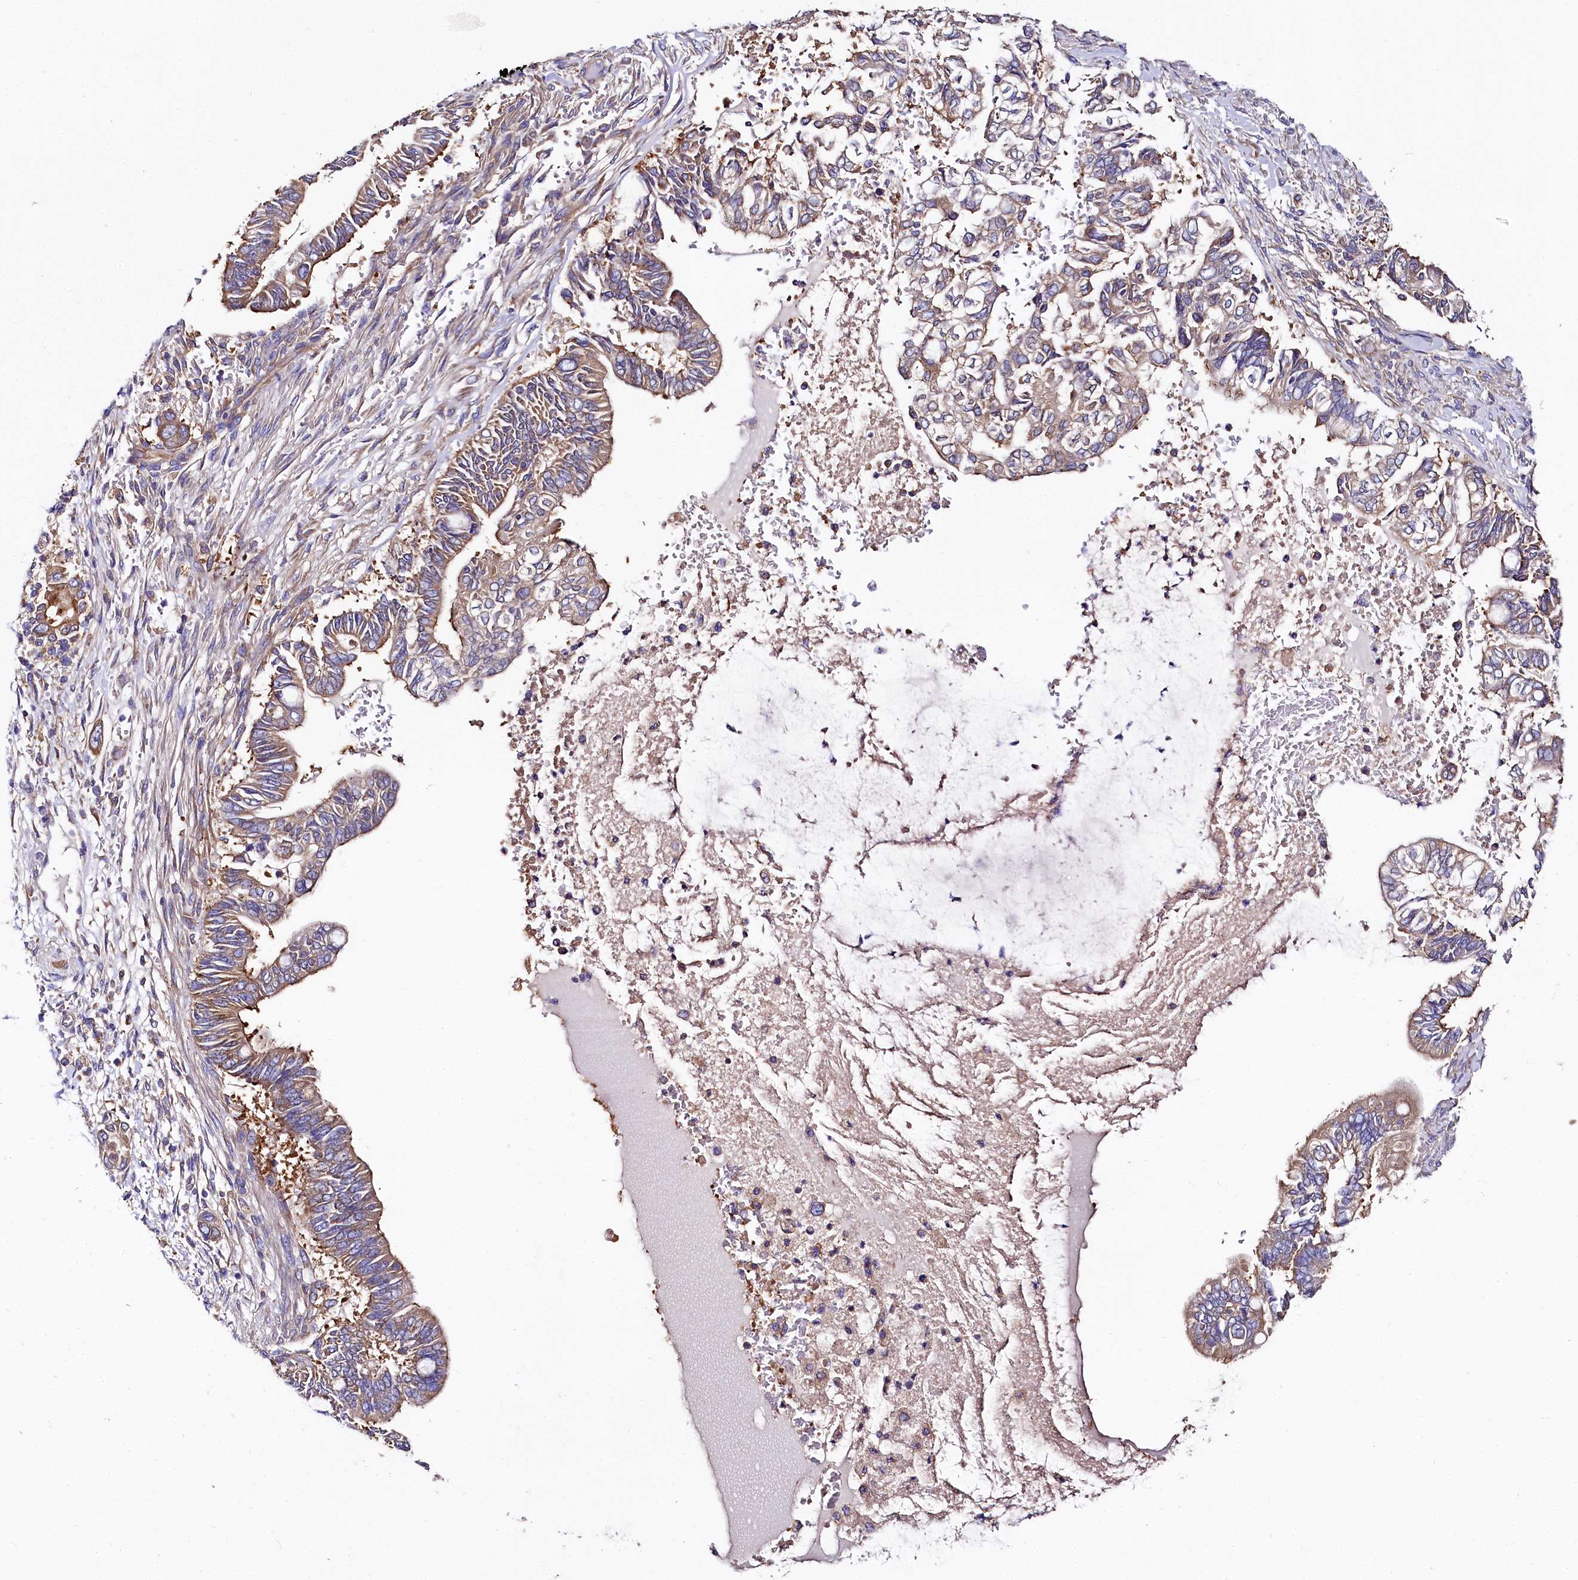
{"staining": {"intensity": "moderate", "quantity": ">75%", "location": "cytoplasmic/membranous"}, "tissue": "pancreatic cancer", "cell_type": "Tumor cells", "image_type": "cancer", "snomed": [{"axis": "morphology", "description": "Adenocarcinoma, NOS"}, {"axis": "topography", "description": "Pancreas"}], "caption": "An image of human pancreatic adenocarcinoma stained for a protein demonstrates moderate cytoplasmic/membranous brown staining in tumor cells.", "gene": "QARS1", "patient": {"sex": "male", "age": 68}}